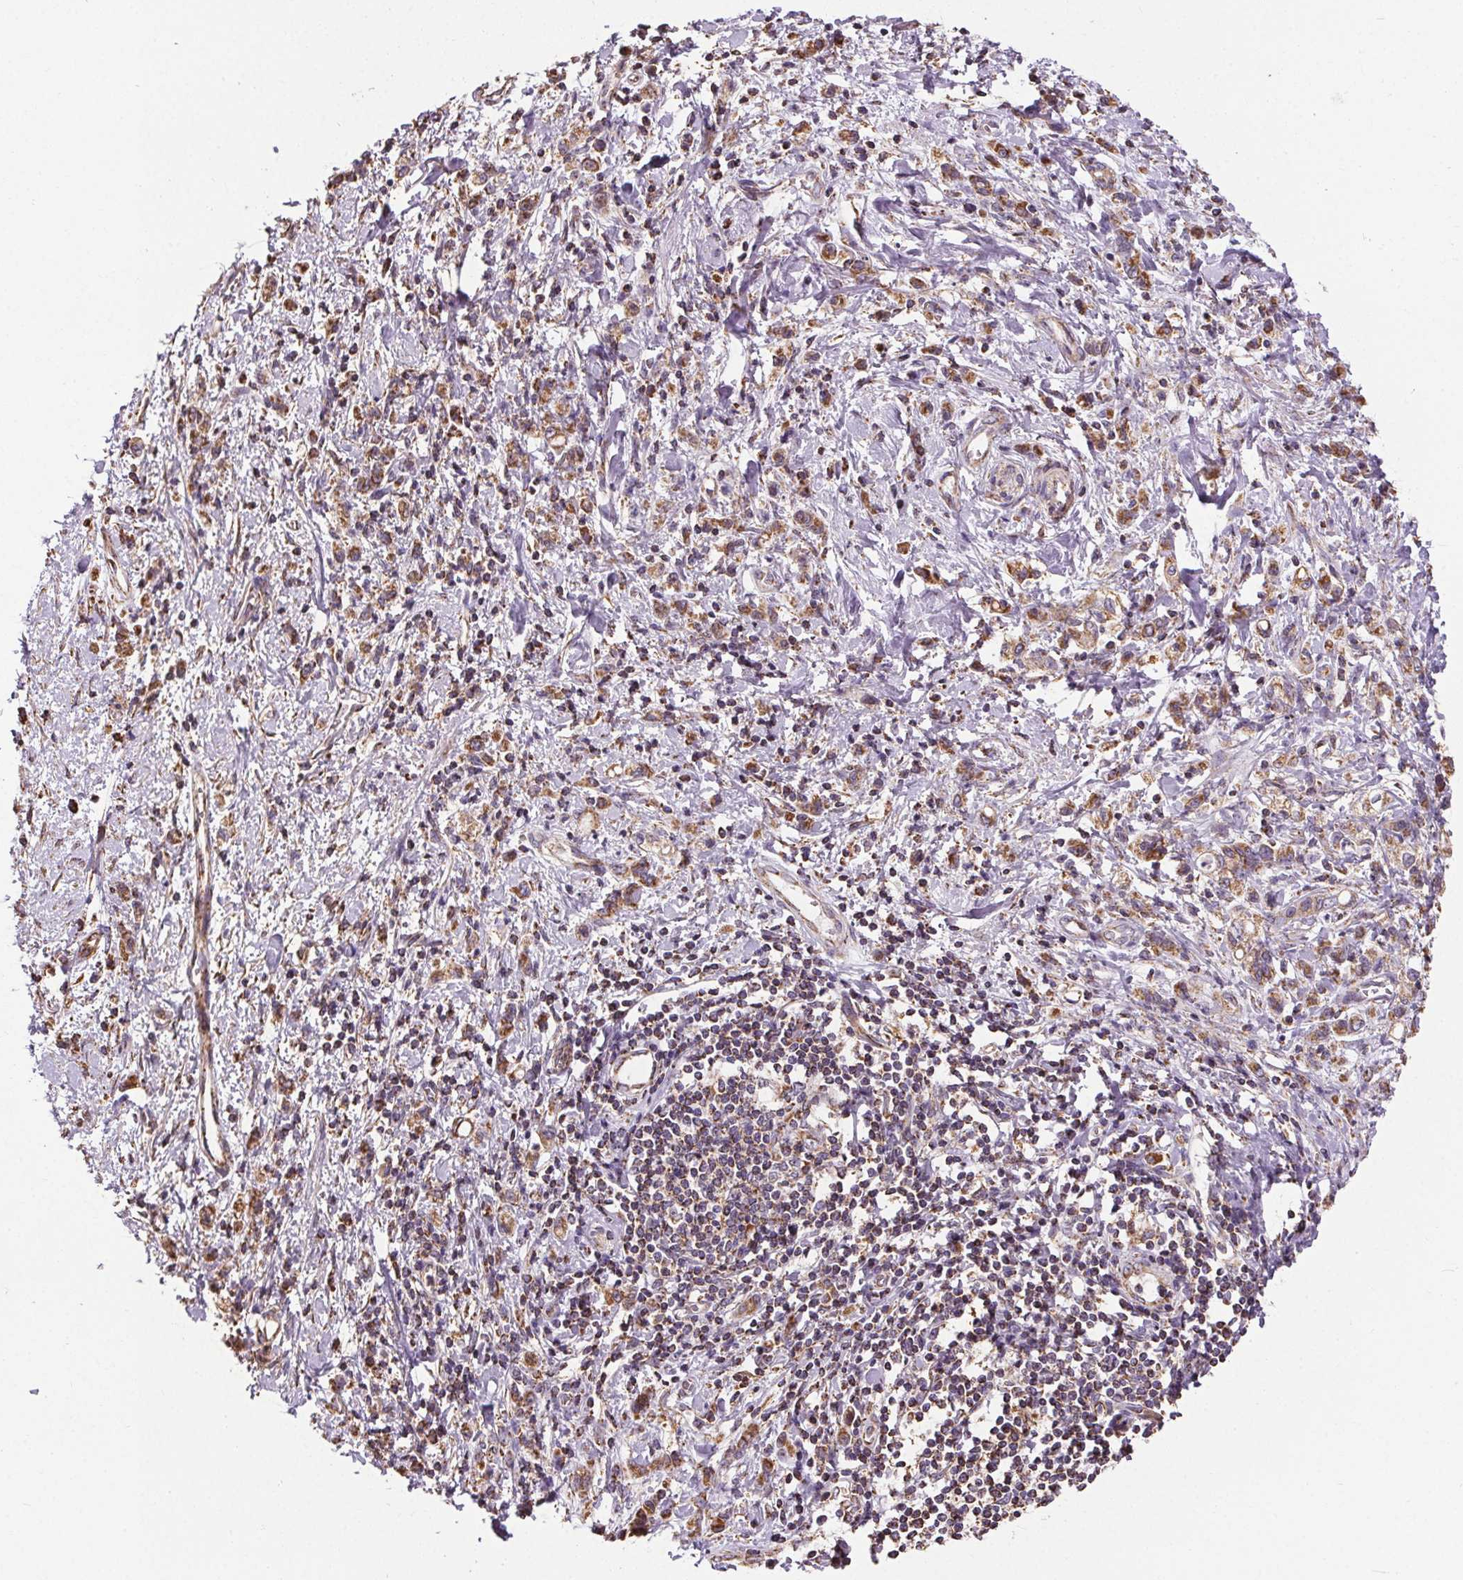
{"staining": {"intensity": "moderate", "quantity": ">75%", "location": "cytoplasmic/membranous"}, "tissue": "stomach cancer", "cell_type": "Tumor cells", "image_type": "cancer", "snomed": [{"axis": "morphology", "description": "Adenocarcinoma, NOS"}, {"axis": "topography", "description": "Stomach"}], "caption": "Immunohistochemical staining of stomach adenocarcinoma exhibits medium levels of moderate cytoplasmic/membranous staining in about >75% of tumor cells. (Brightfield microscopy of DAB IHC at high magnification).", "gene": "ZNF548", "patient": {"sex": "male", "age": 77}}